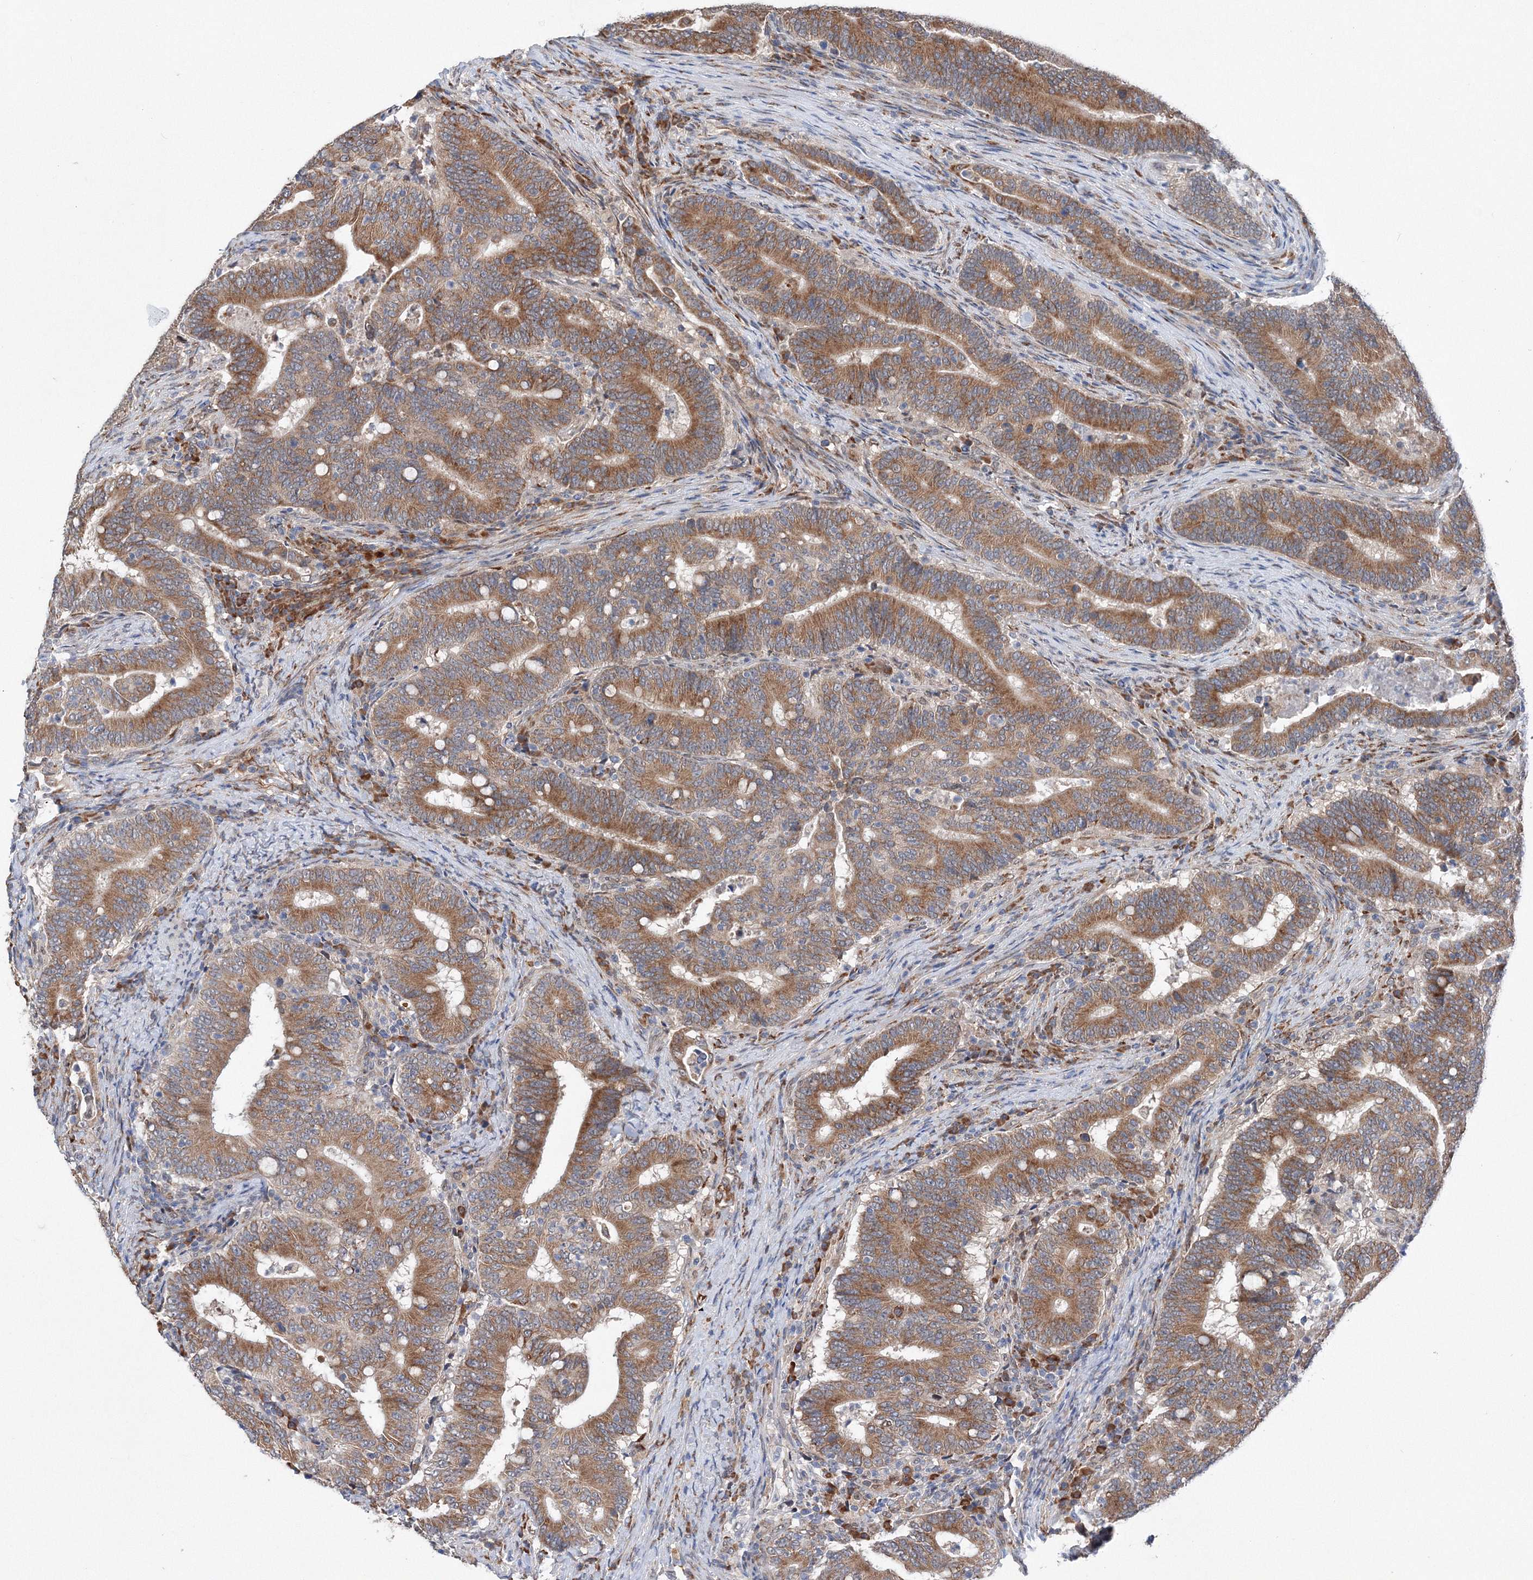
{"staining": {"intensity": "moderate", "quantity": ">75%", "location": "cytoplasmic/membranous"}, "tissue": "colorectal cancer", "cell_type": "Tumor cells", "image_type": "cancer", "snomed": [{"axis": "morphology", "description": "Adenocarcinoma, NOS"}, {"axis": "topography", "description": "Colon"}], "caption": "The immunohistochemical stain highlights moderate cytoplasmic/membranous staining in tumor cells of colorectal cancer (adenocarcinoma) tissue.", "gene": "DIS3L2", "patient": {"sex": "female", "age": 66}}